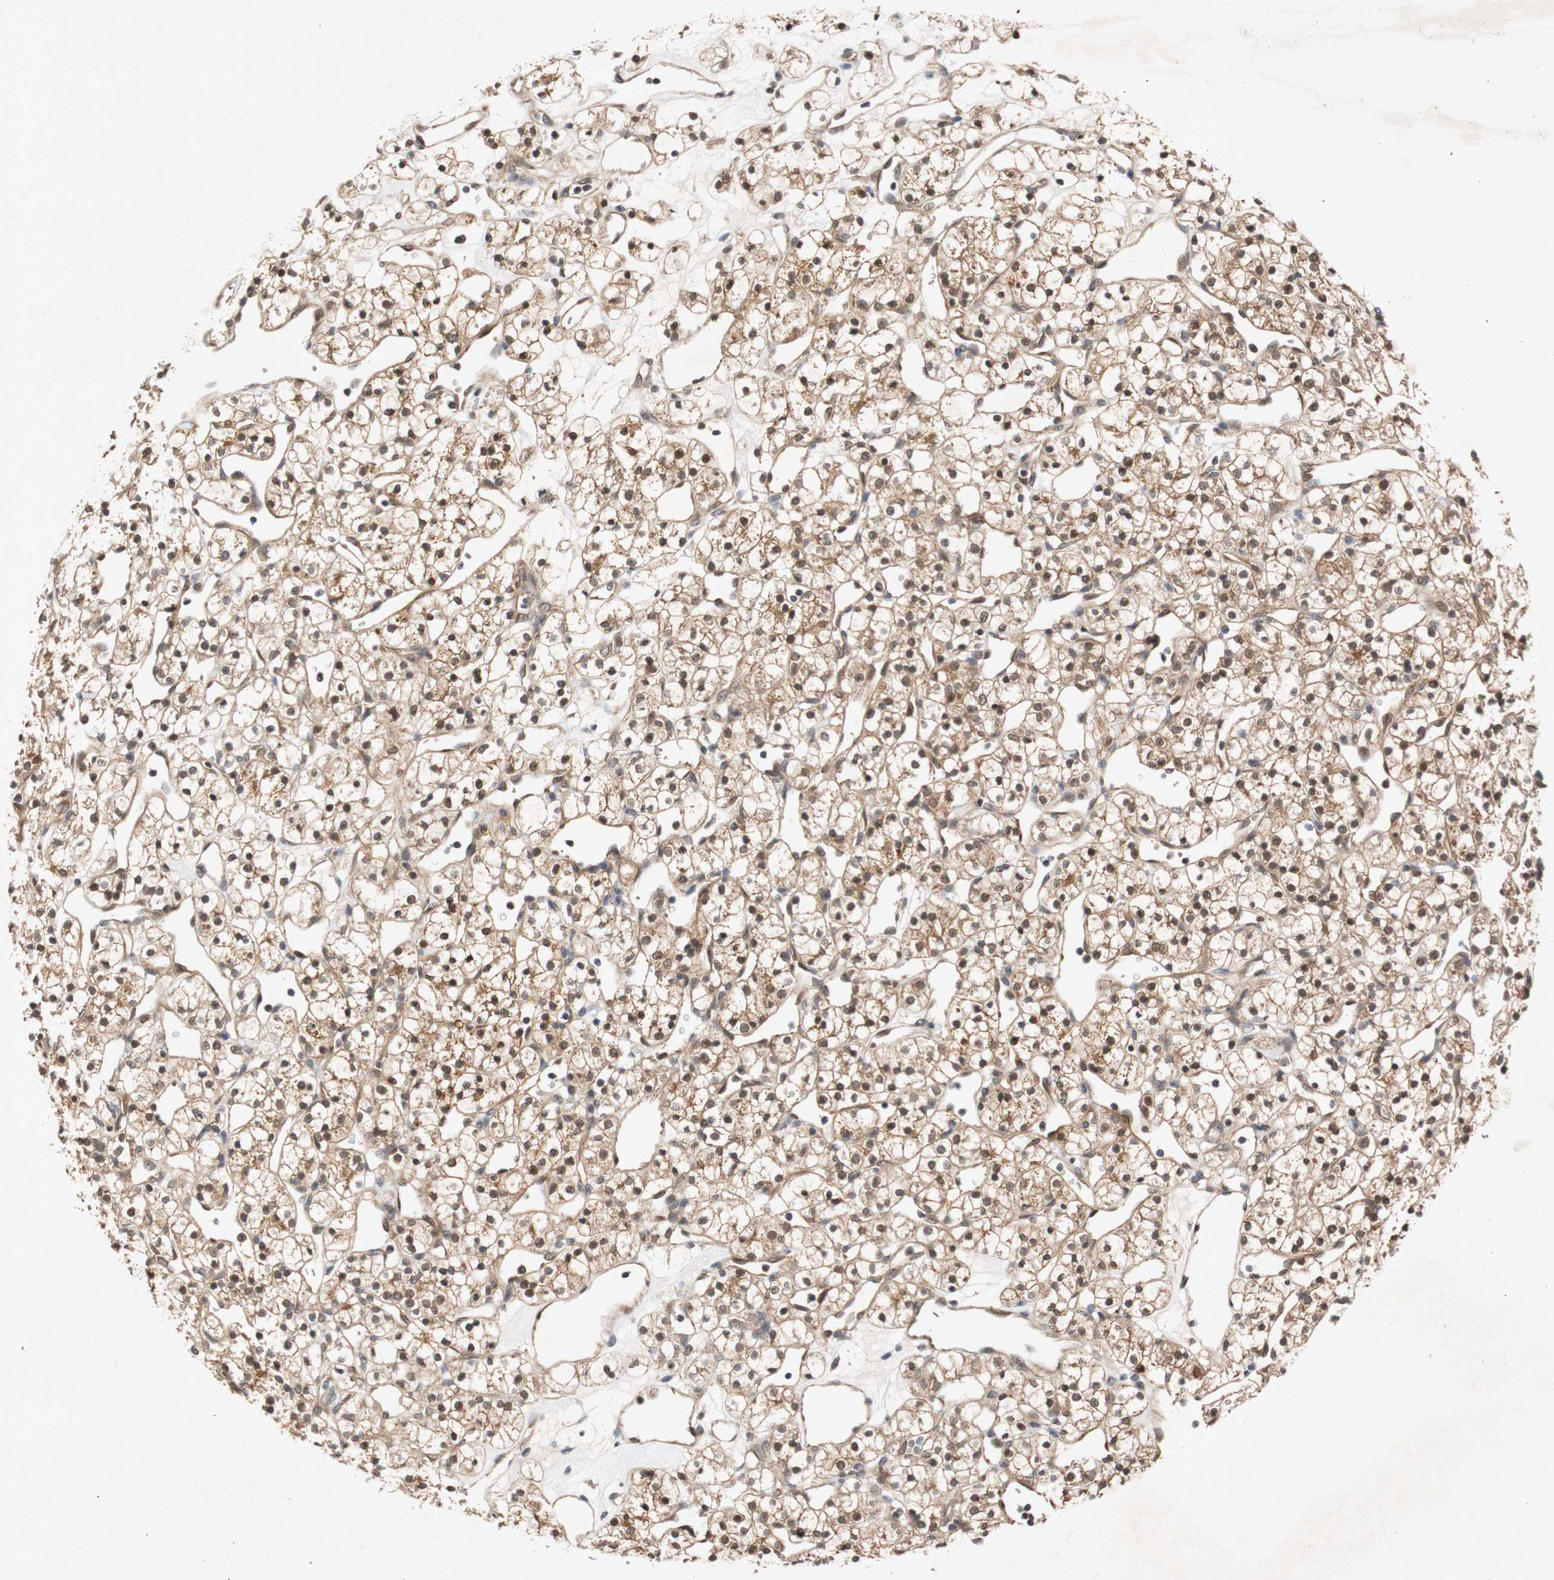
{"staining": {"intensity": "moderate", "quantity": ">75%", "location": "cytoplasmic/membranous,nuclear"}, "tissue": "renal cancer", "cell_type": "Tumor cells", "image_type": "cancer", "snomed": [{"axis": "morphology", "description": "Adenocarcinoma, NOS"}, {"axis": "topography", "description": "Kidney"}], "caption": "Renal adenocarcinoma stained for a protein demonstrates moderate cytoplasmic/membranous and nuclear positivity in tumor cells.", "gene": "PIN1", "patient": {"sex": "female", "age": 60}}